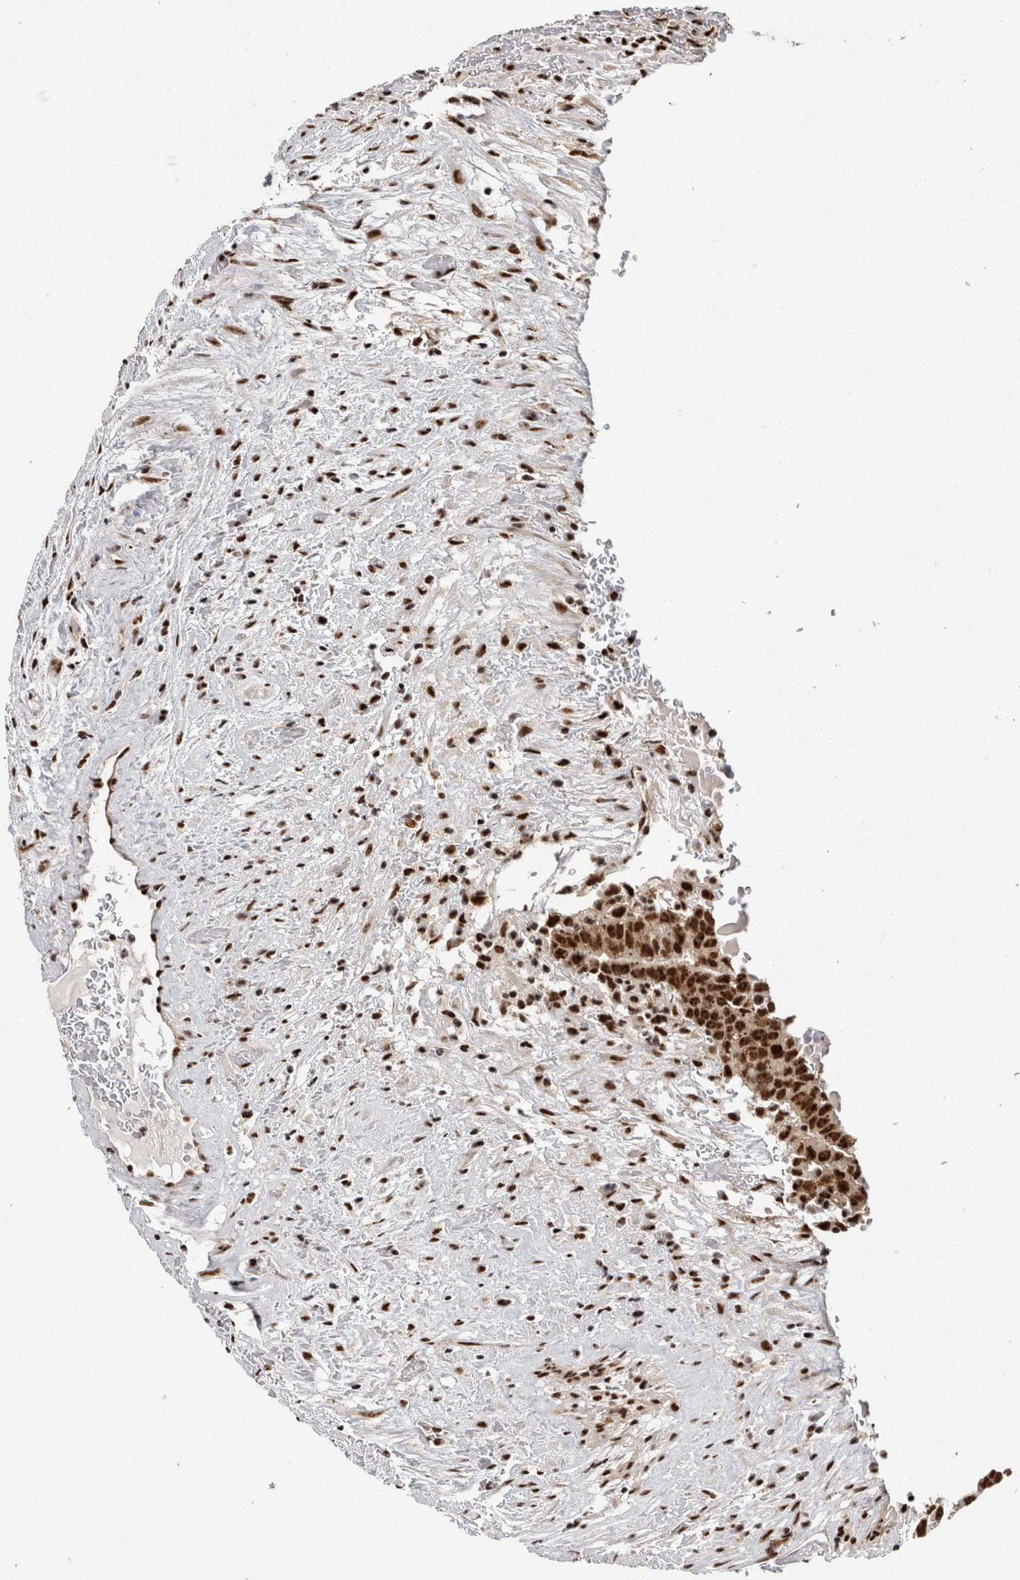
{"staining": {"intensity": "strong", "quantity": ">75%", "location": "nuclear"}, "tissue": "testis cancer", "cell_type": "Tumor cells", "image_type": "cancer", "snomed": [{"axis": "morphology", "description": "Seminoma, NOS"}, {"axis": "morphology", "description": "Carcinoma, Embryonal, NOS"}, {"axis": "topography", "description": "Testis"}], "caption": "This histopathology image shows testis cancer stained with immunohistochemistry to label a protein in brown. The nuclear of tumor cells show strong positivity for the protein. Nuclei are counter-stained blue.", "gene": "MKNK1", "patient": {"sex": "male", "age": 52}}